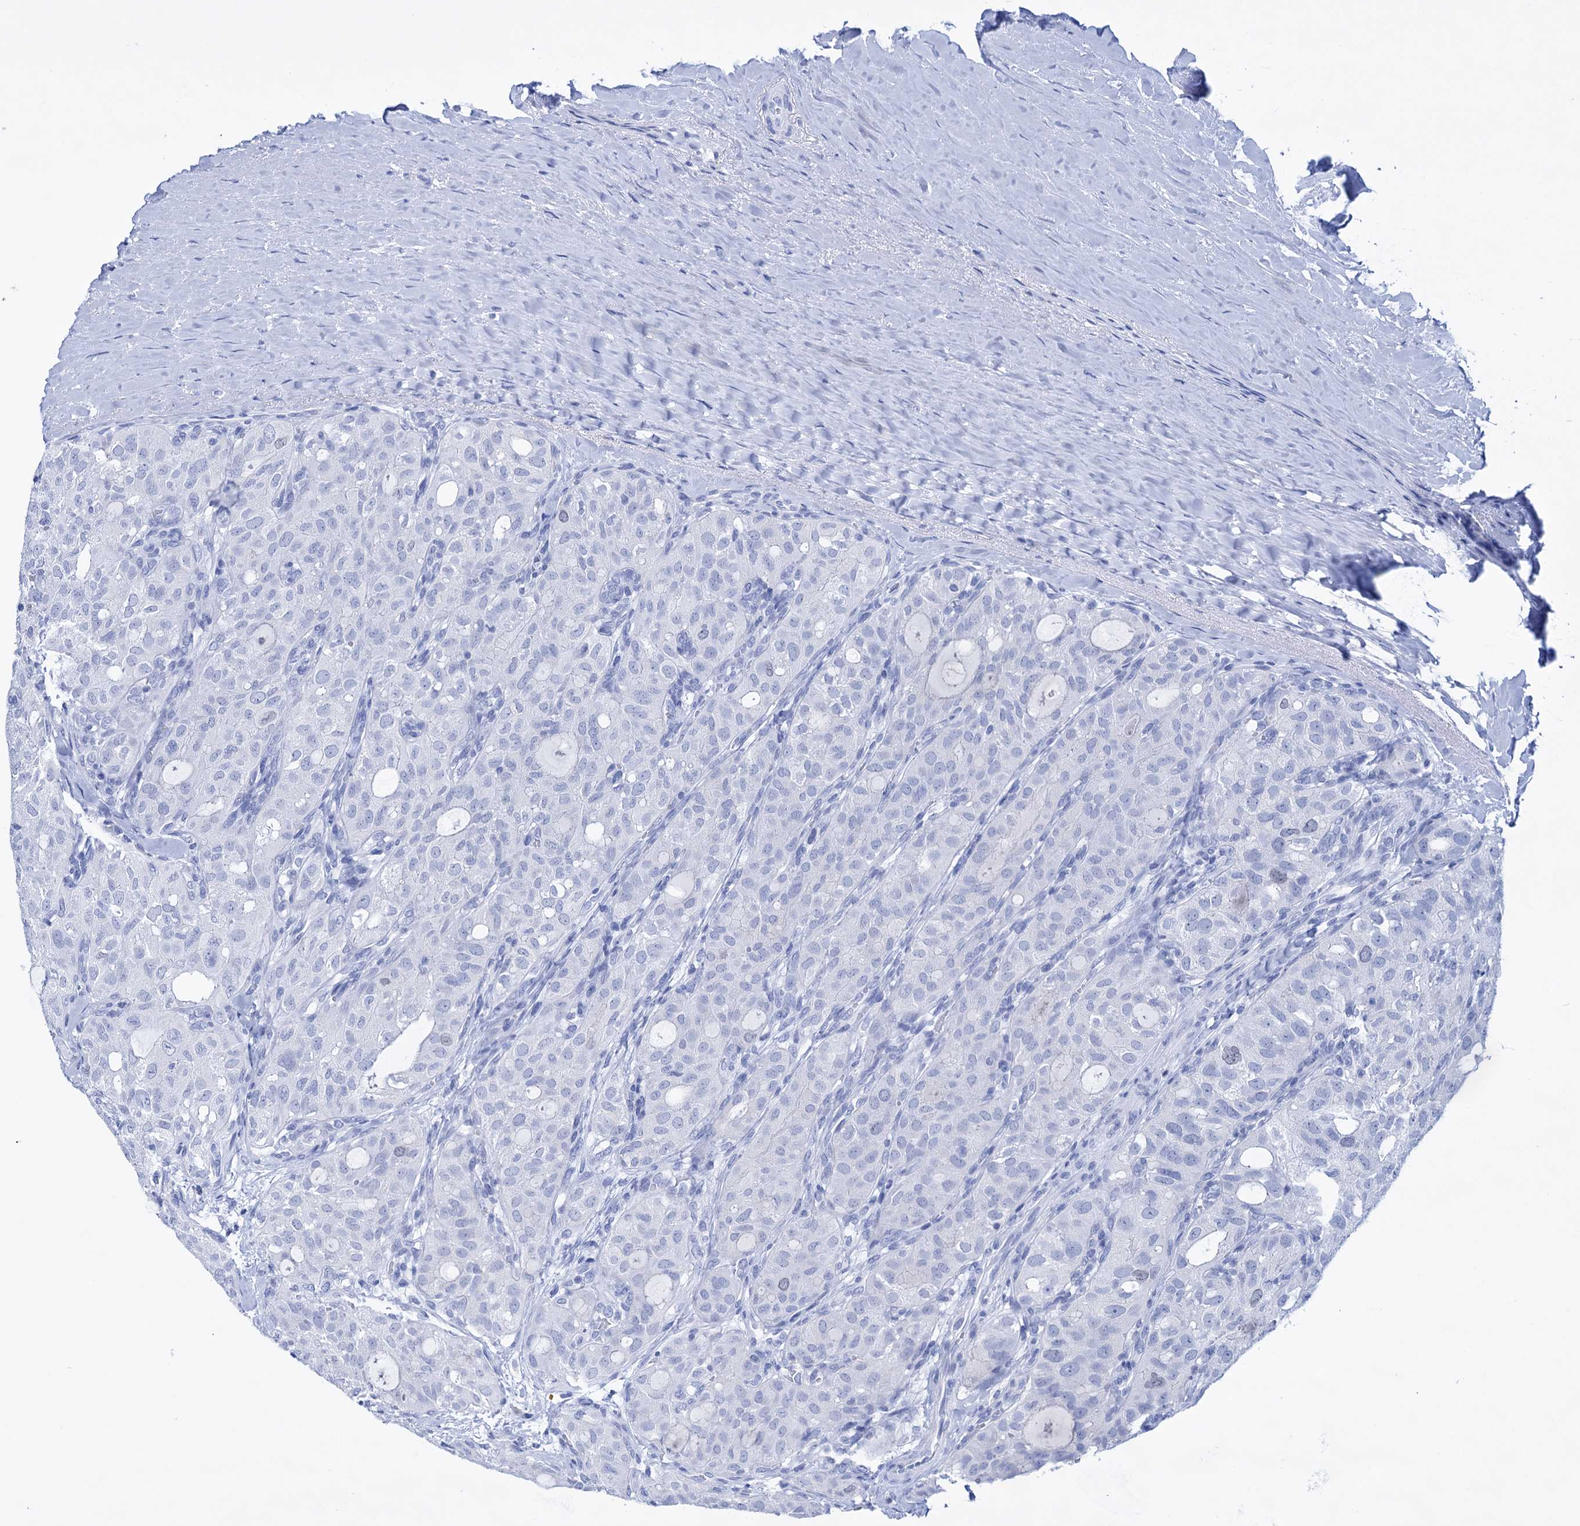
{"staining": {"intensity": "negative", "quantity": "none", "location": "none"}, "tissue": "thyroid cancer", "cell_type": "Tumor cells", "image_type": "cancer", "snomed": [{"axis": "morphology", "description": "Follicular adenoma carcinoma, NOS"}, {"axis": "topography", "description": "Thyroid gland"}], "caption": "DAB immunohistochemical staining of thyroid follicular adenoma carcinoma demonstrates no significant staining in tumor cells. (DAB (3,3'-diaminobenzidine) immunohistochemistry with hematoxylin counter stain).", "gene": "FBXW12", "patient": {"sex": "male", "age": 75}}